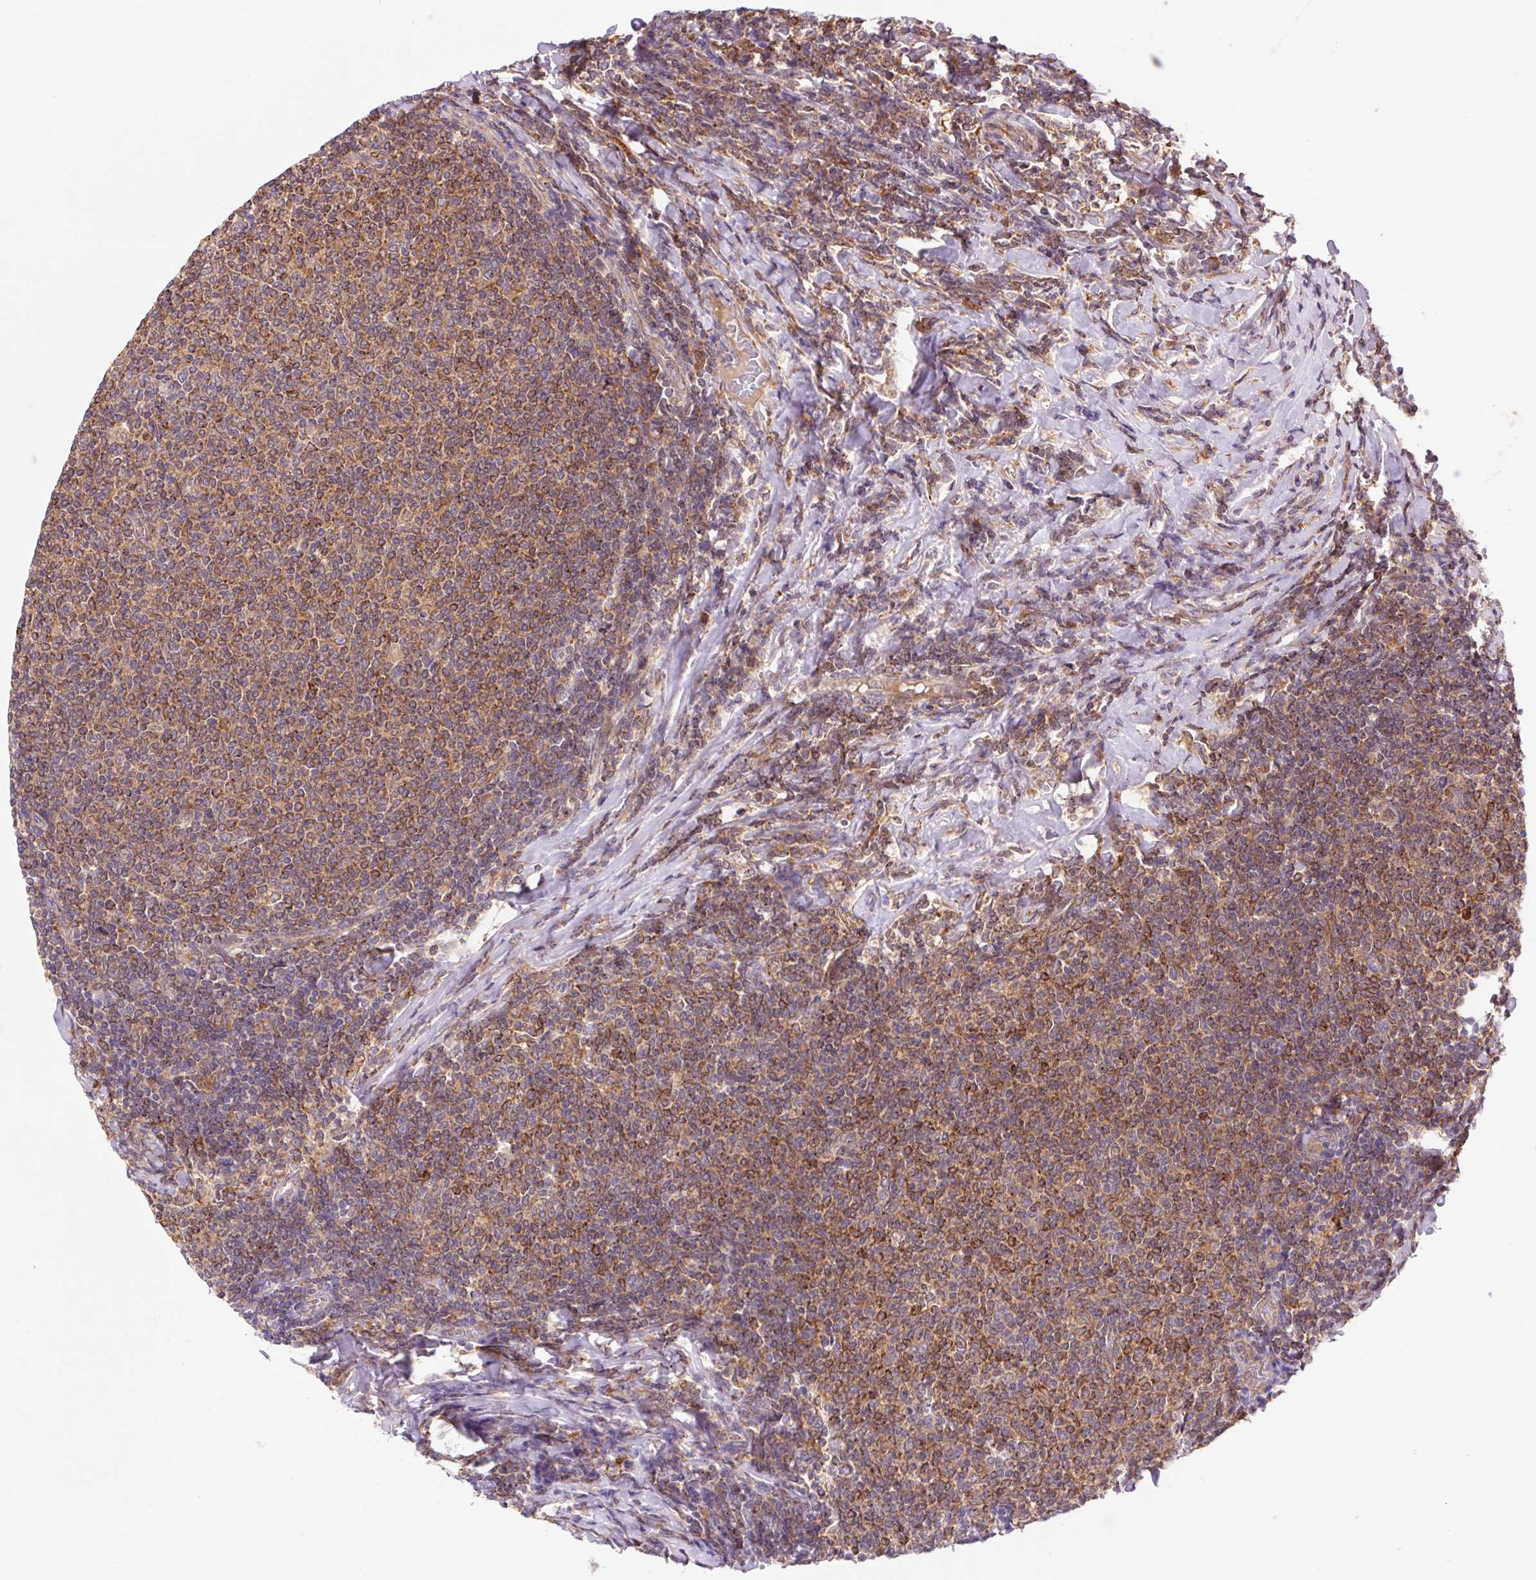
{"staining": {"intensity": "moderate", "quantity": ">75%", "location": "cytoplasmic/membranous"}, "tissue": "lymphoma", "cell_type": "Tumor cells", "image_type": "cancer", "snomed": [{"axis": "morphology", "description": "Malignant lymphoma, non-Hodgkin's type, Low grade"}, {"axis": "topography", "description": "Lymph node"}], "caption": "High-power microscopy captured an immunohistochemistry (IHC) image of low-grade malignant lymphoma, non-Hodgkin's type, revealing moderate cytoplasmic/membranous expression in about >75% of tumor cells.", "gene": "KLHL20", "patient": {"sex": "male", "age": 52}}